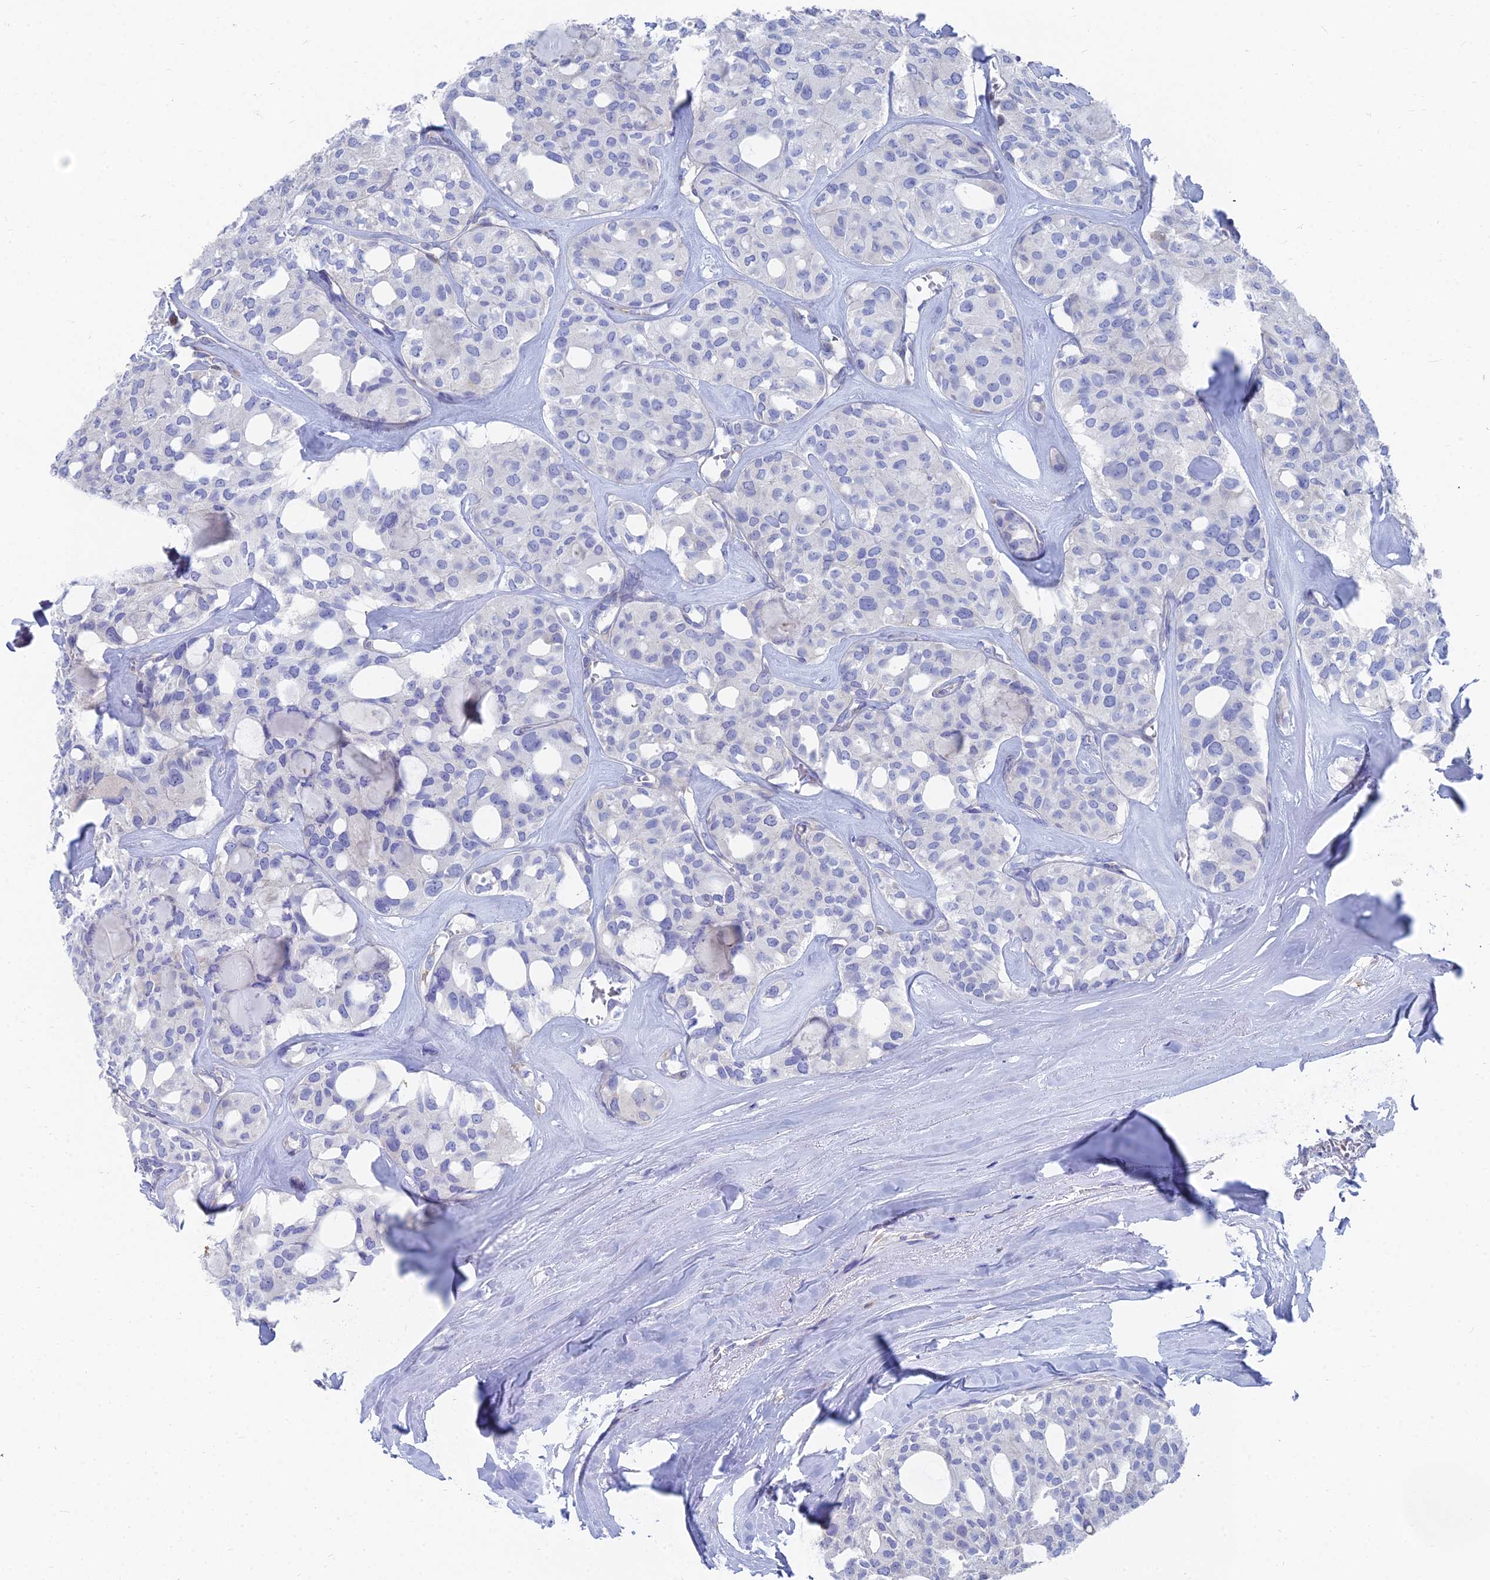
{"staining": {"intensity": "negative", "quantity": "none", "location": "none"}, "tissue": "thyroid cancer", "cell_type": "Tumor cells", "image_type": "cancer", "snomed": [{"axis": "morphology", "description": "Follicular adenoma carcinoma, NOS"}, {"axis": "topography", "description": "Thyroid gland"}], "caption": "High power microscopy photomicrograph of an IHC image of follicular adenoma carcinoma (thyroid), revealing no significant expression in tumor cells.", "gene": "TNNT3", "patient": {"sex": "male", "age": 75}}